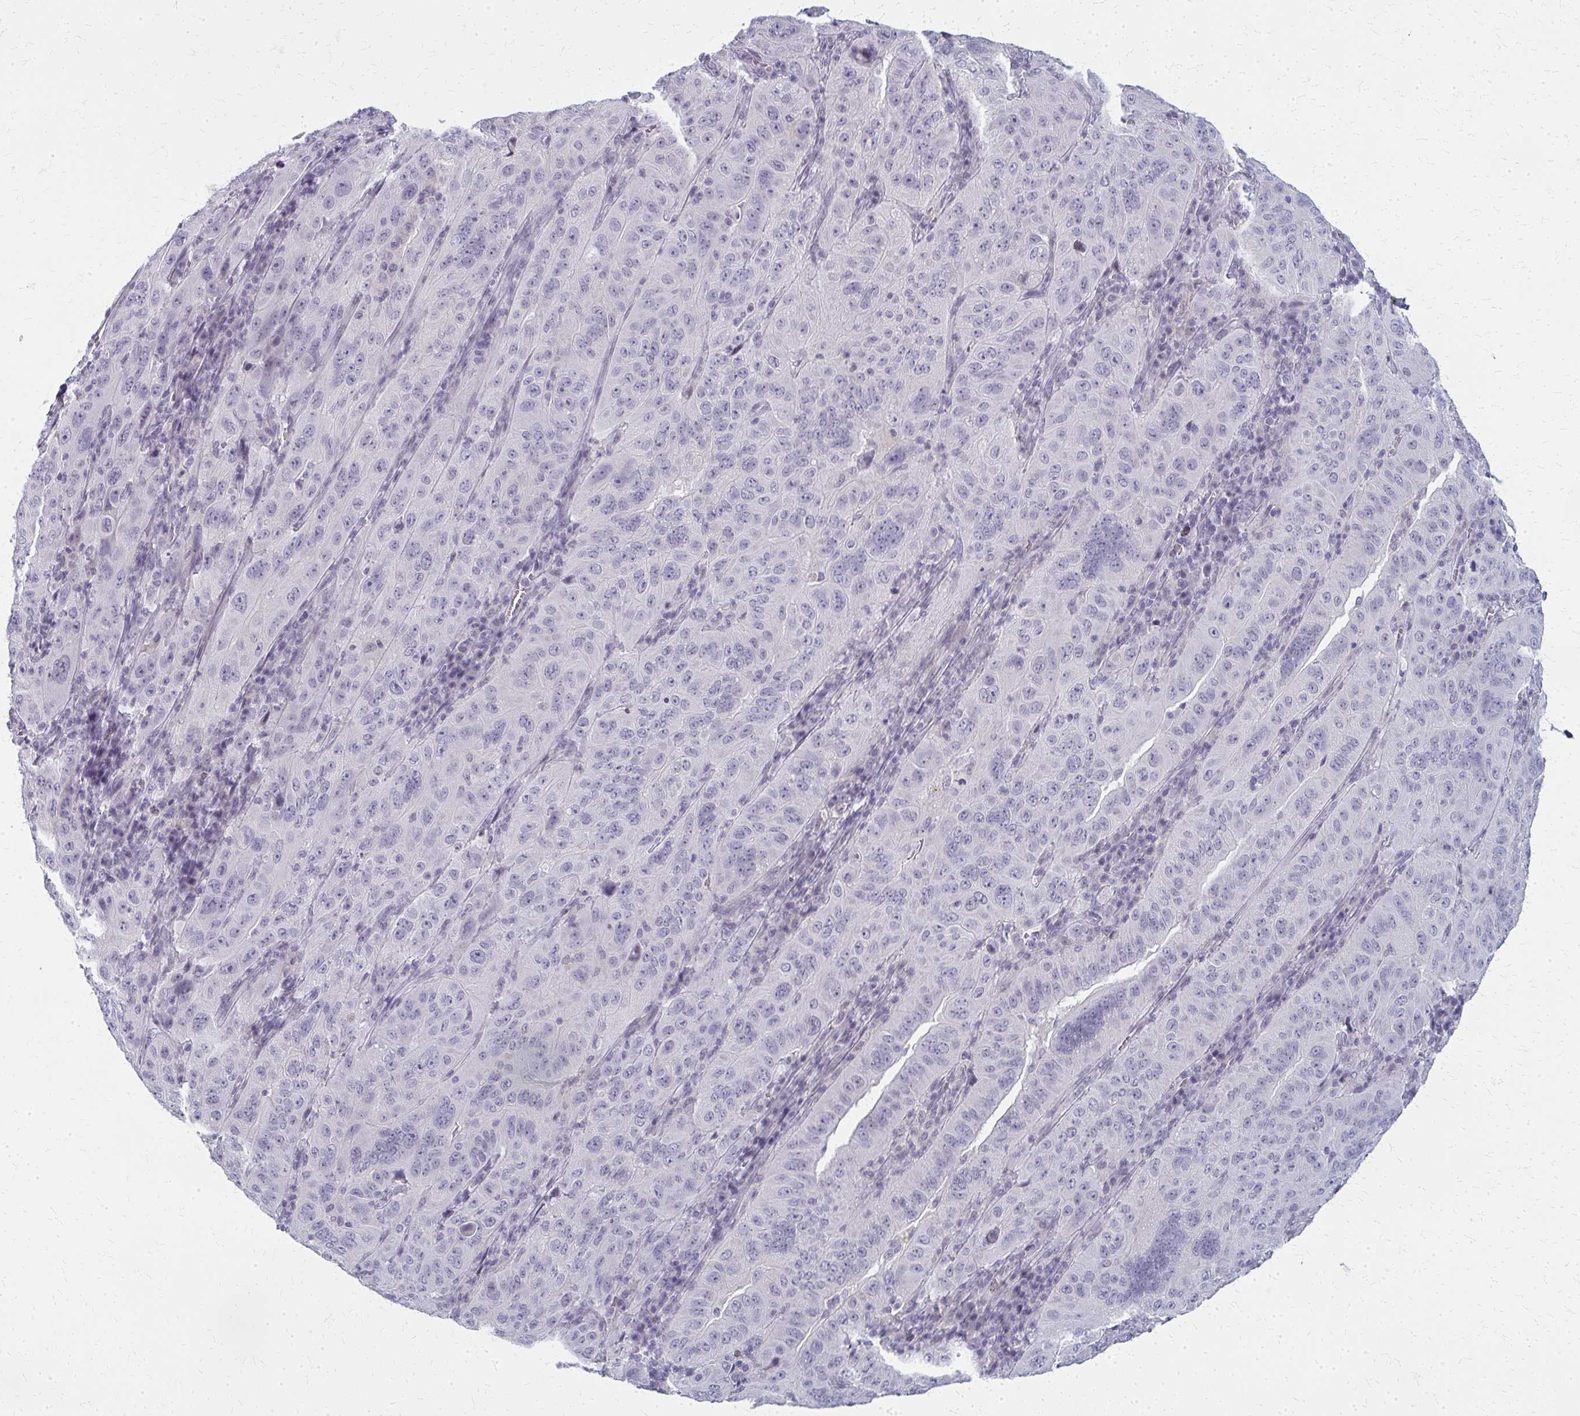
{"staining": {"intensity": "negative", "quantity": "none", "location": "none"}, "tissue": "pancreatic cancer", "cell_type": "Tumor cells", "image_type": "cancer", "snomed": [{"axis": "morphology", "description": "Adenocarcinoma, NOS"}, {"axis": "topography", "description": "Pancreas"}], "caption": "Histopathology image shows no significant protein positivity in tumor cells of adenocarcinoma (pancreatic).", "gene": "CASQ2", "patient": {"sex": "male", "age": 63}}